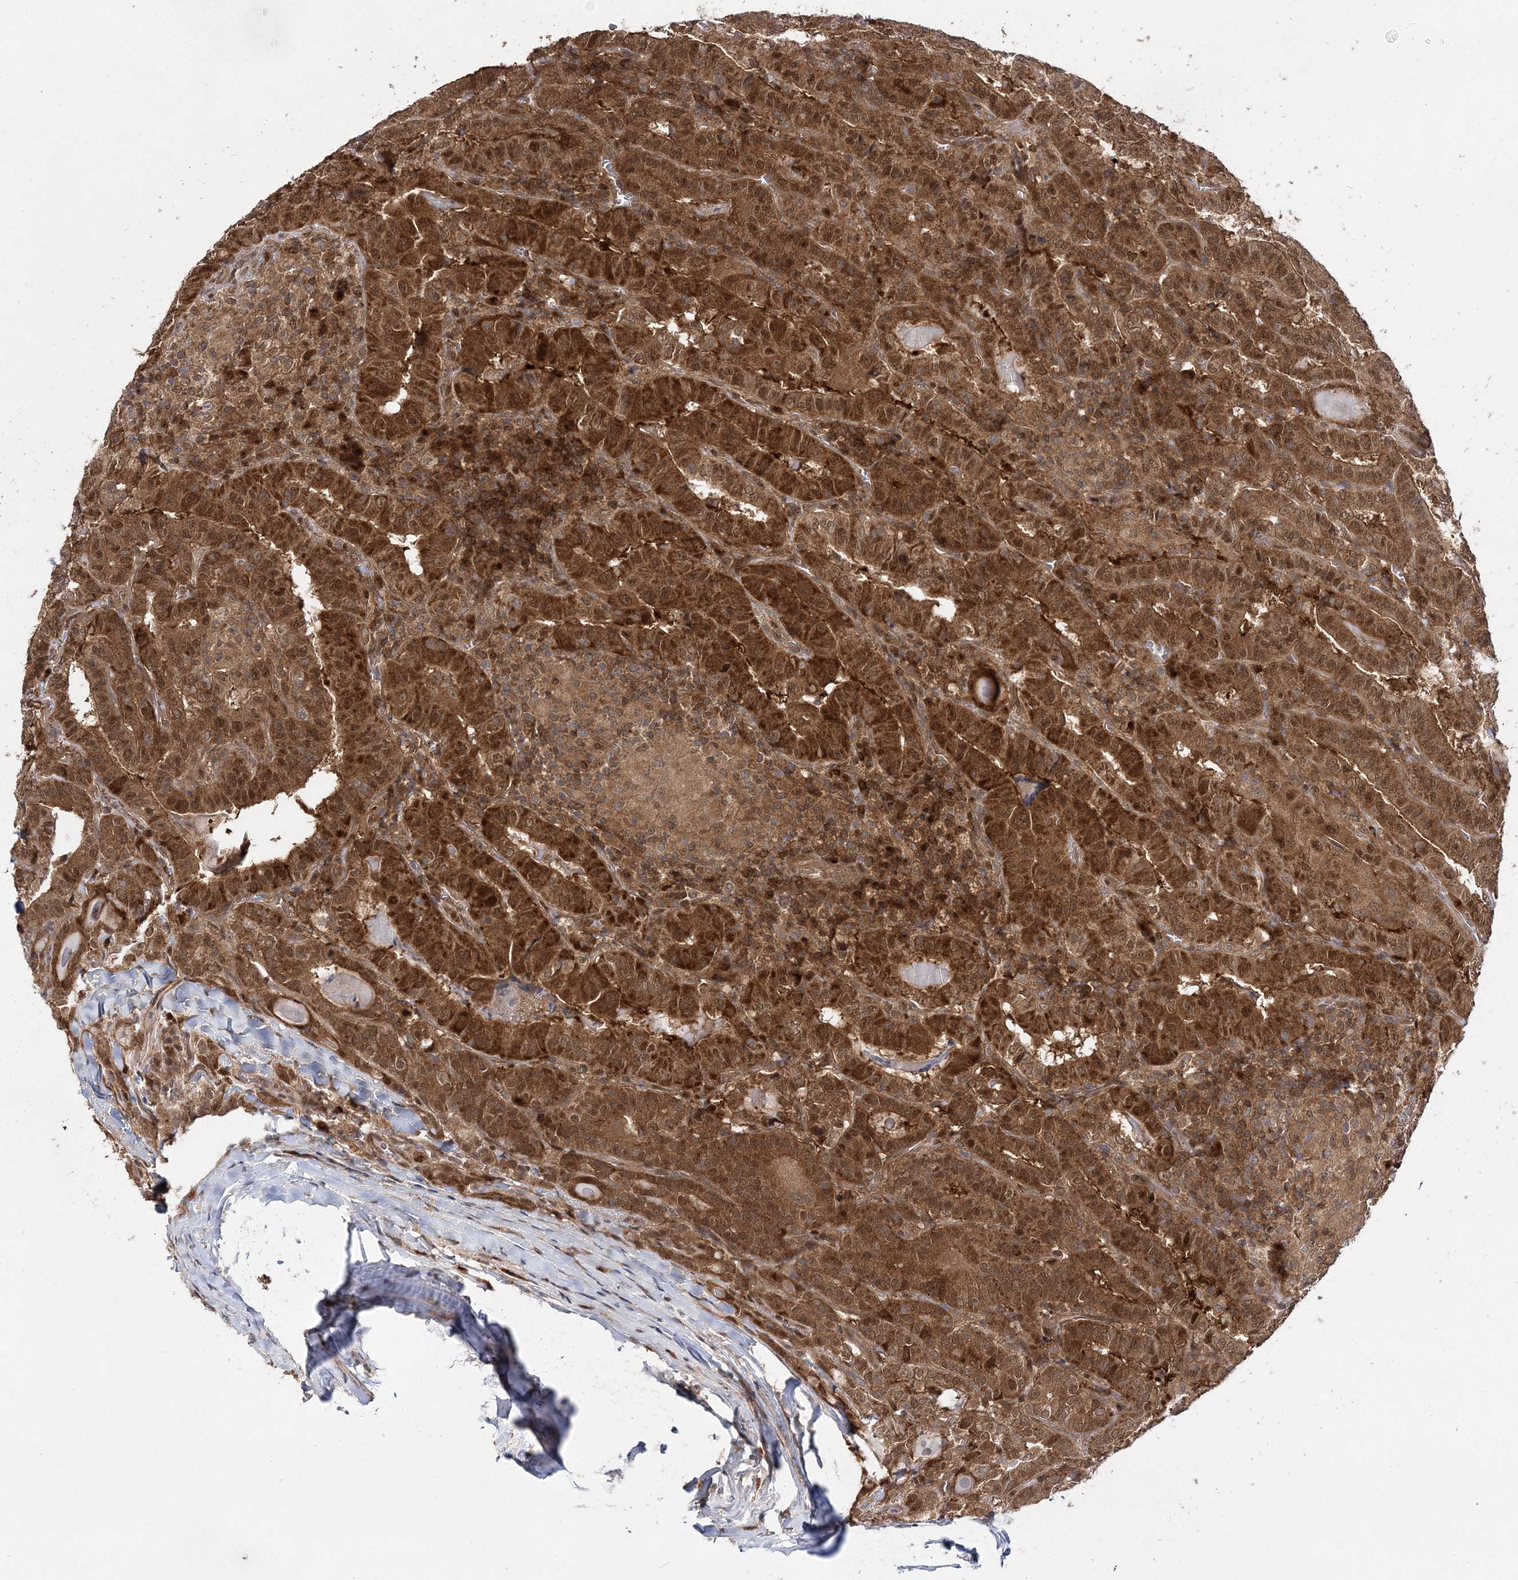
{"staining": {"intensity": "strong", "quantity": ">75%", "location": "cytoplasmic/membranous,nuclear"}, "tissue": "thyroid cancer", "cell_type": "Tumor cells", "image_type": "cancer", "snomed": [{"axis": "morphology", "description": "Papillary adenocarcinoma, NOS"}, {"axis": "topography", "description": "Thyroid gland"}], "caption": "This is an image of immunohistochemistry (IHC) staining of papillary adenocarcinoma (thyroid), which shows strong staining in the cytoplasmic/membranous and nuclear of tumor cells.", "gene": "NIF3L1", "patient": {"sex": "female", "age": 72}}